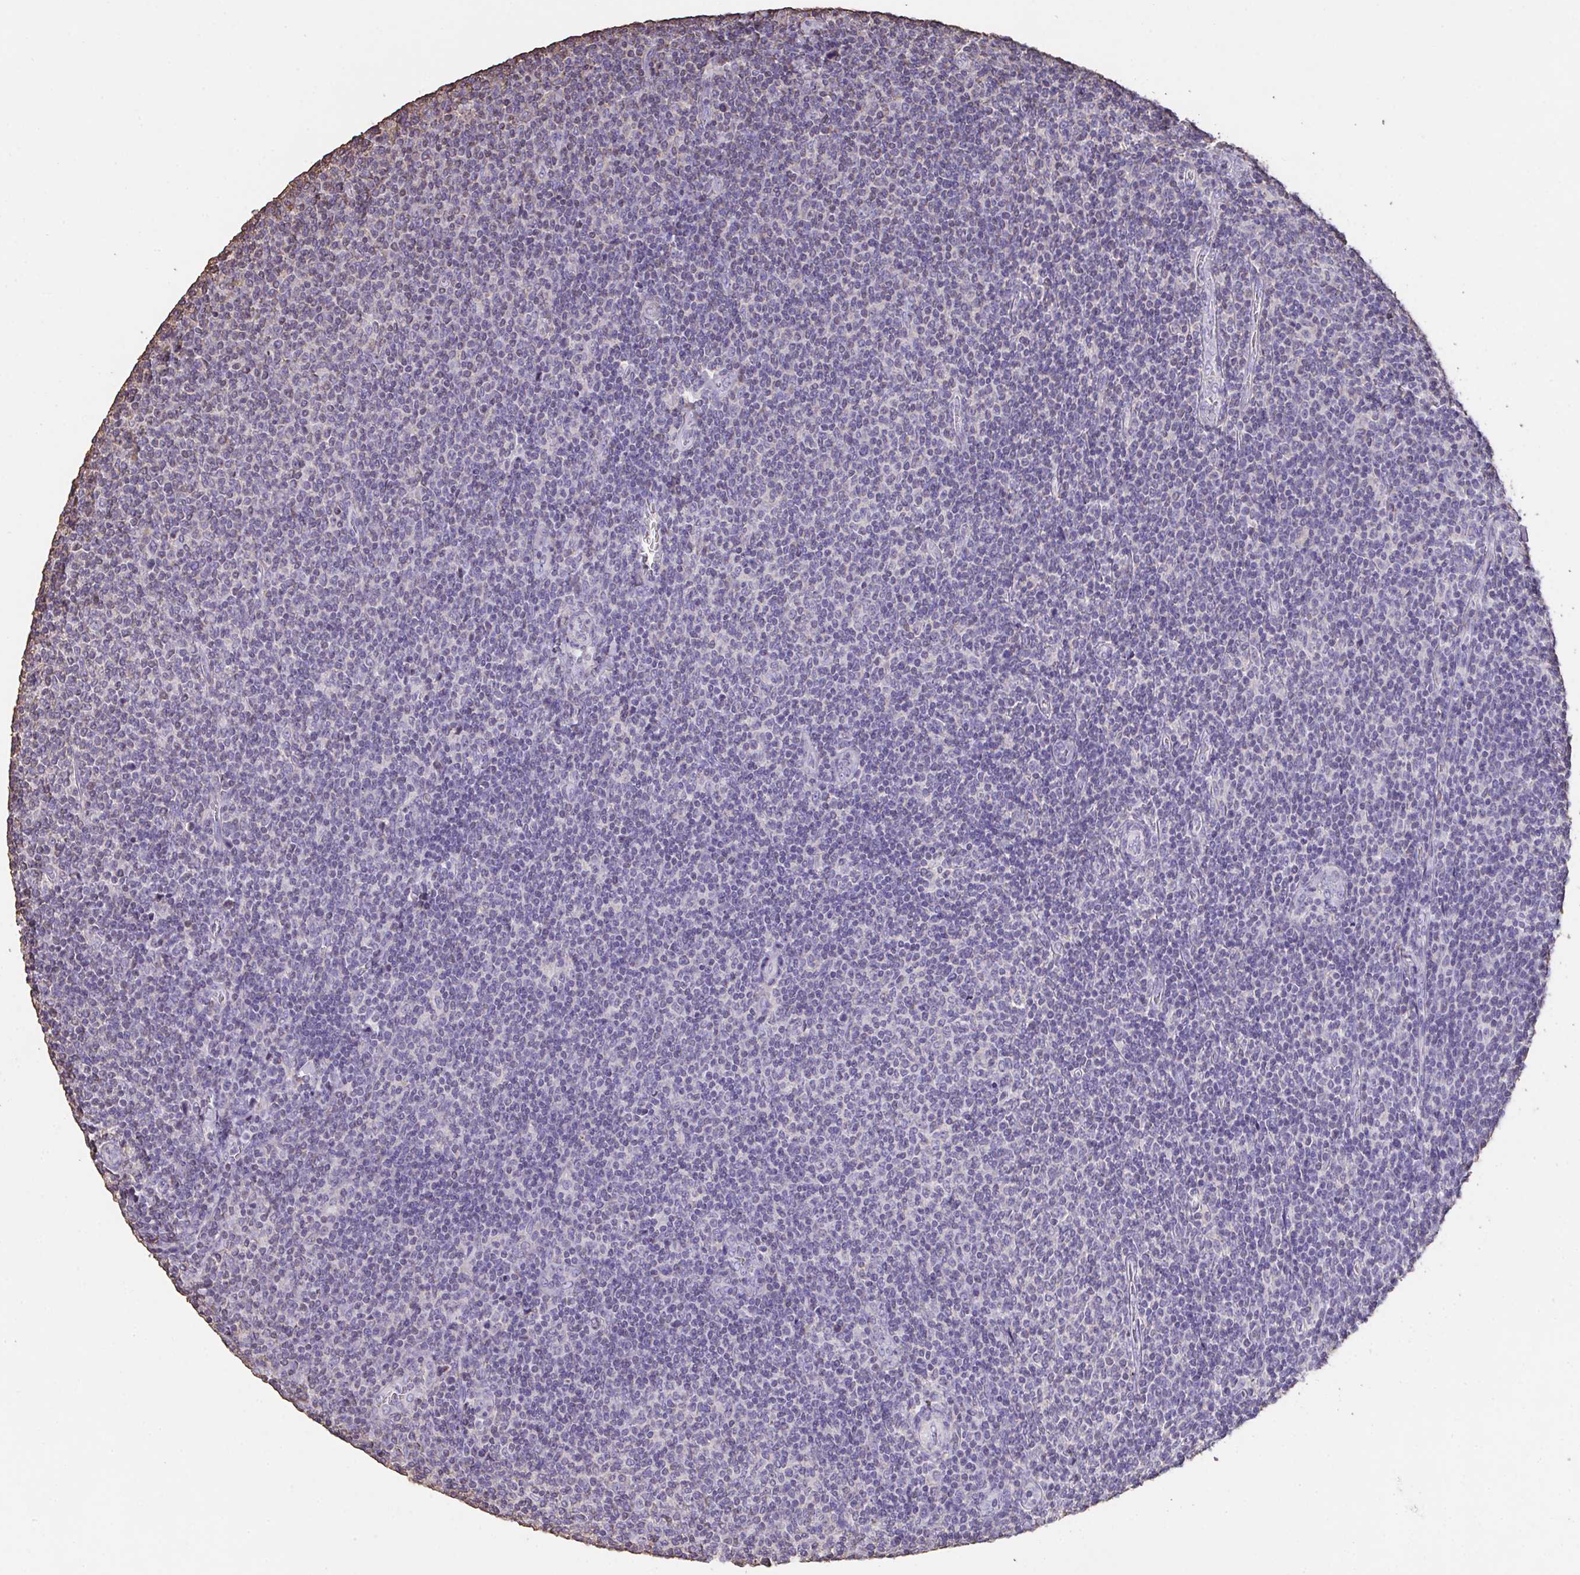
{"staining": {"intensity": "negative", "quantity": "none", "location": "none"}, "tissue": "lymphoma", "cell_type": "Tumor cells", "image_type": "cancer", "snomed": [{"axis": "morphology", "description": "Malignant lymphoma, non-Hodgkin's type, Low grade"}, {"axis": "topography", "description": "Lymph node"}], "caption": "Immunohistochemistry of human lymphoma reveals no expression in tumor cells.", "gene": "IL23R", "patient": {"sex": "male", "age": 52}}